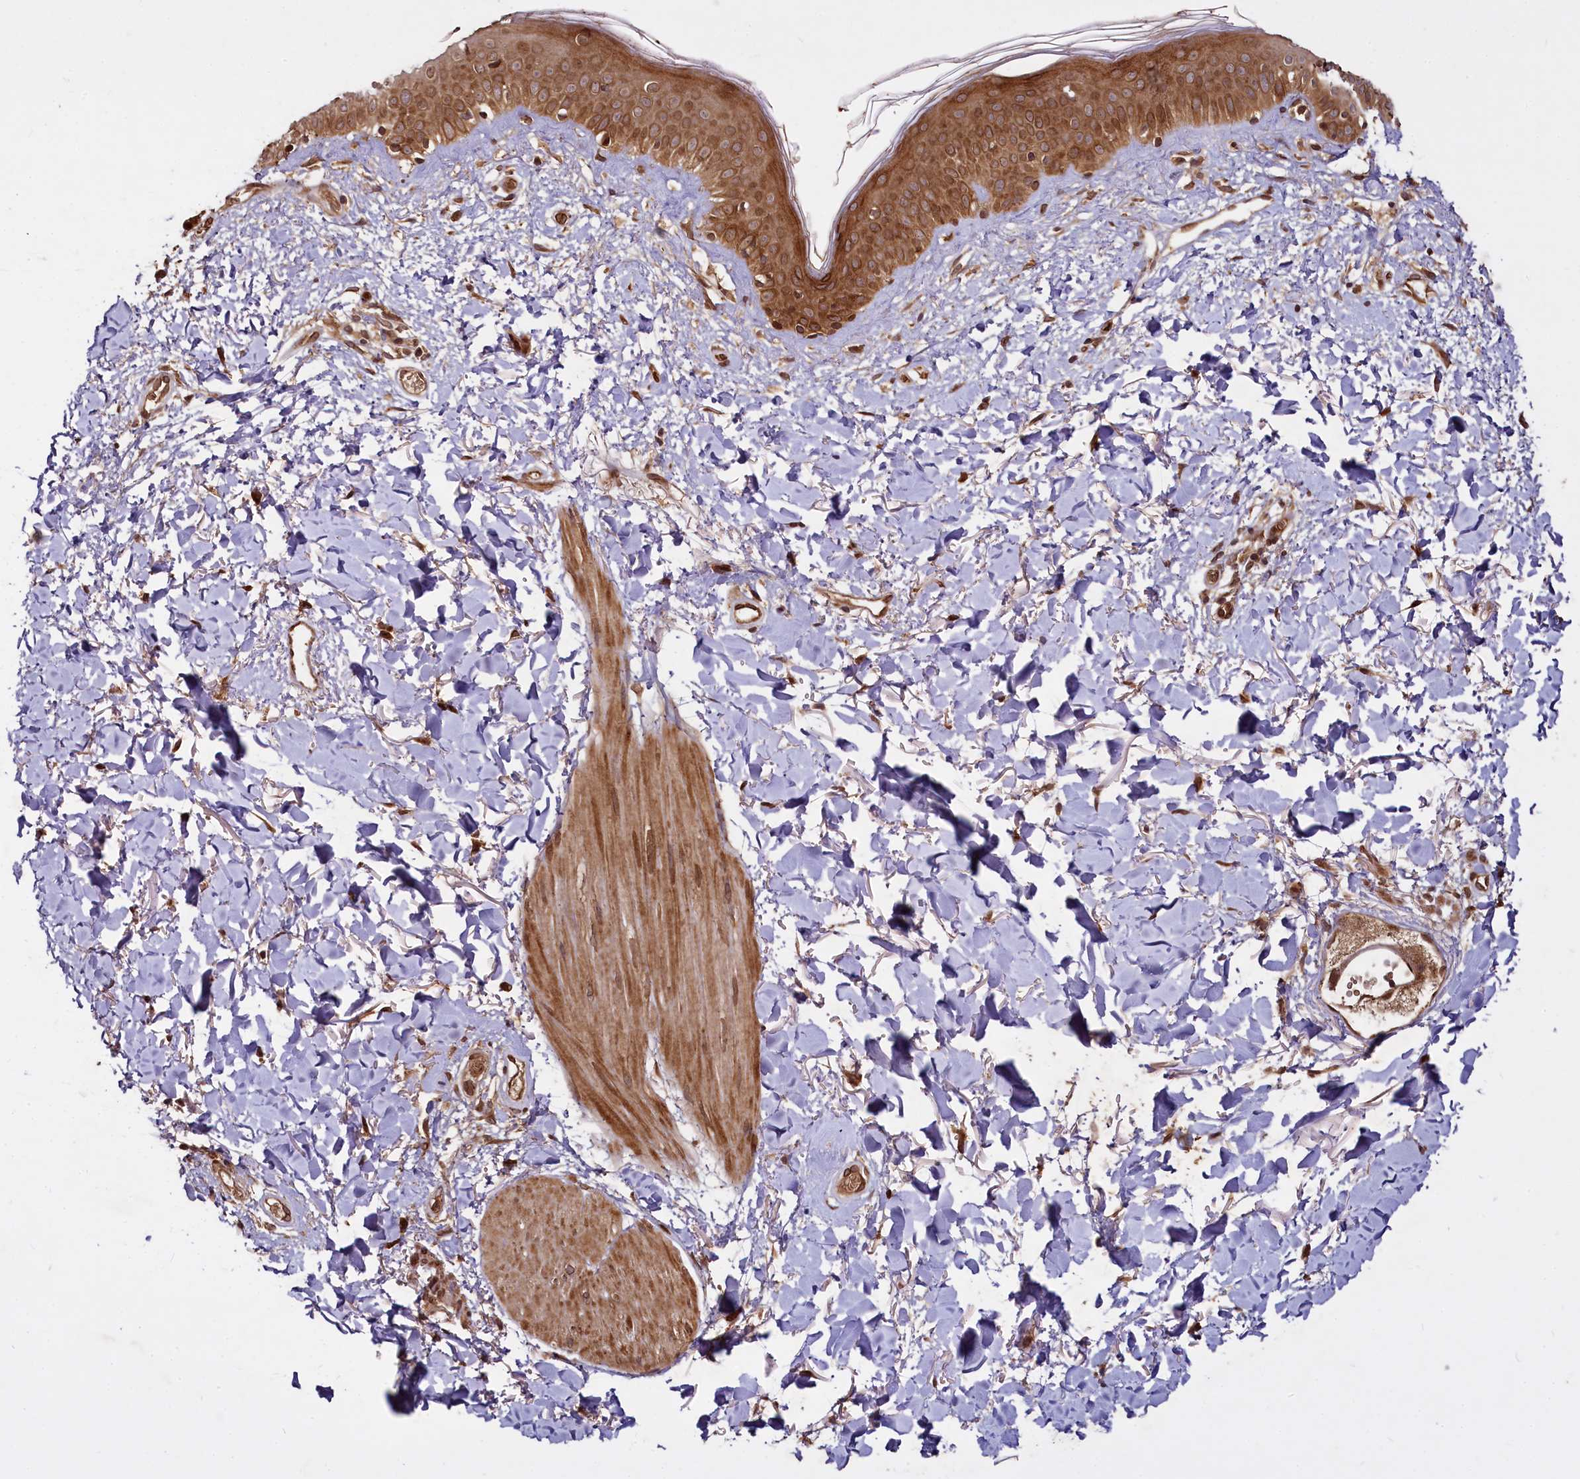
{"staining": {"intensity": "strong", "quantity": ">75%", "location": "cytoplasmic/membranous"}, "tissue": "skin", "cell_type": "Fibroblasts", "image_type": "normal", "snomed": [{"axis": "morphology", "description": "Normal tissue, NOS"}, {"axis": "topography", "description": "Skin"}], "caption": "Protein expression analysis of normal human skin reveals strong cytoplasmic/membranous positivity in about >75% of fibroblasts. The staining is performed using DAB (3,3'-diaminobenzidine) brown chromogen to label protein expression. The nuclei are counter-stained blue using hematoxylin.", "gene": "DCP1B", "patient": {"sex": "female", "age": 58}}